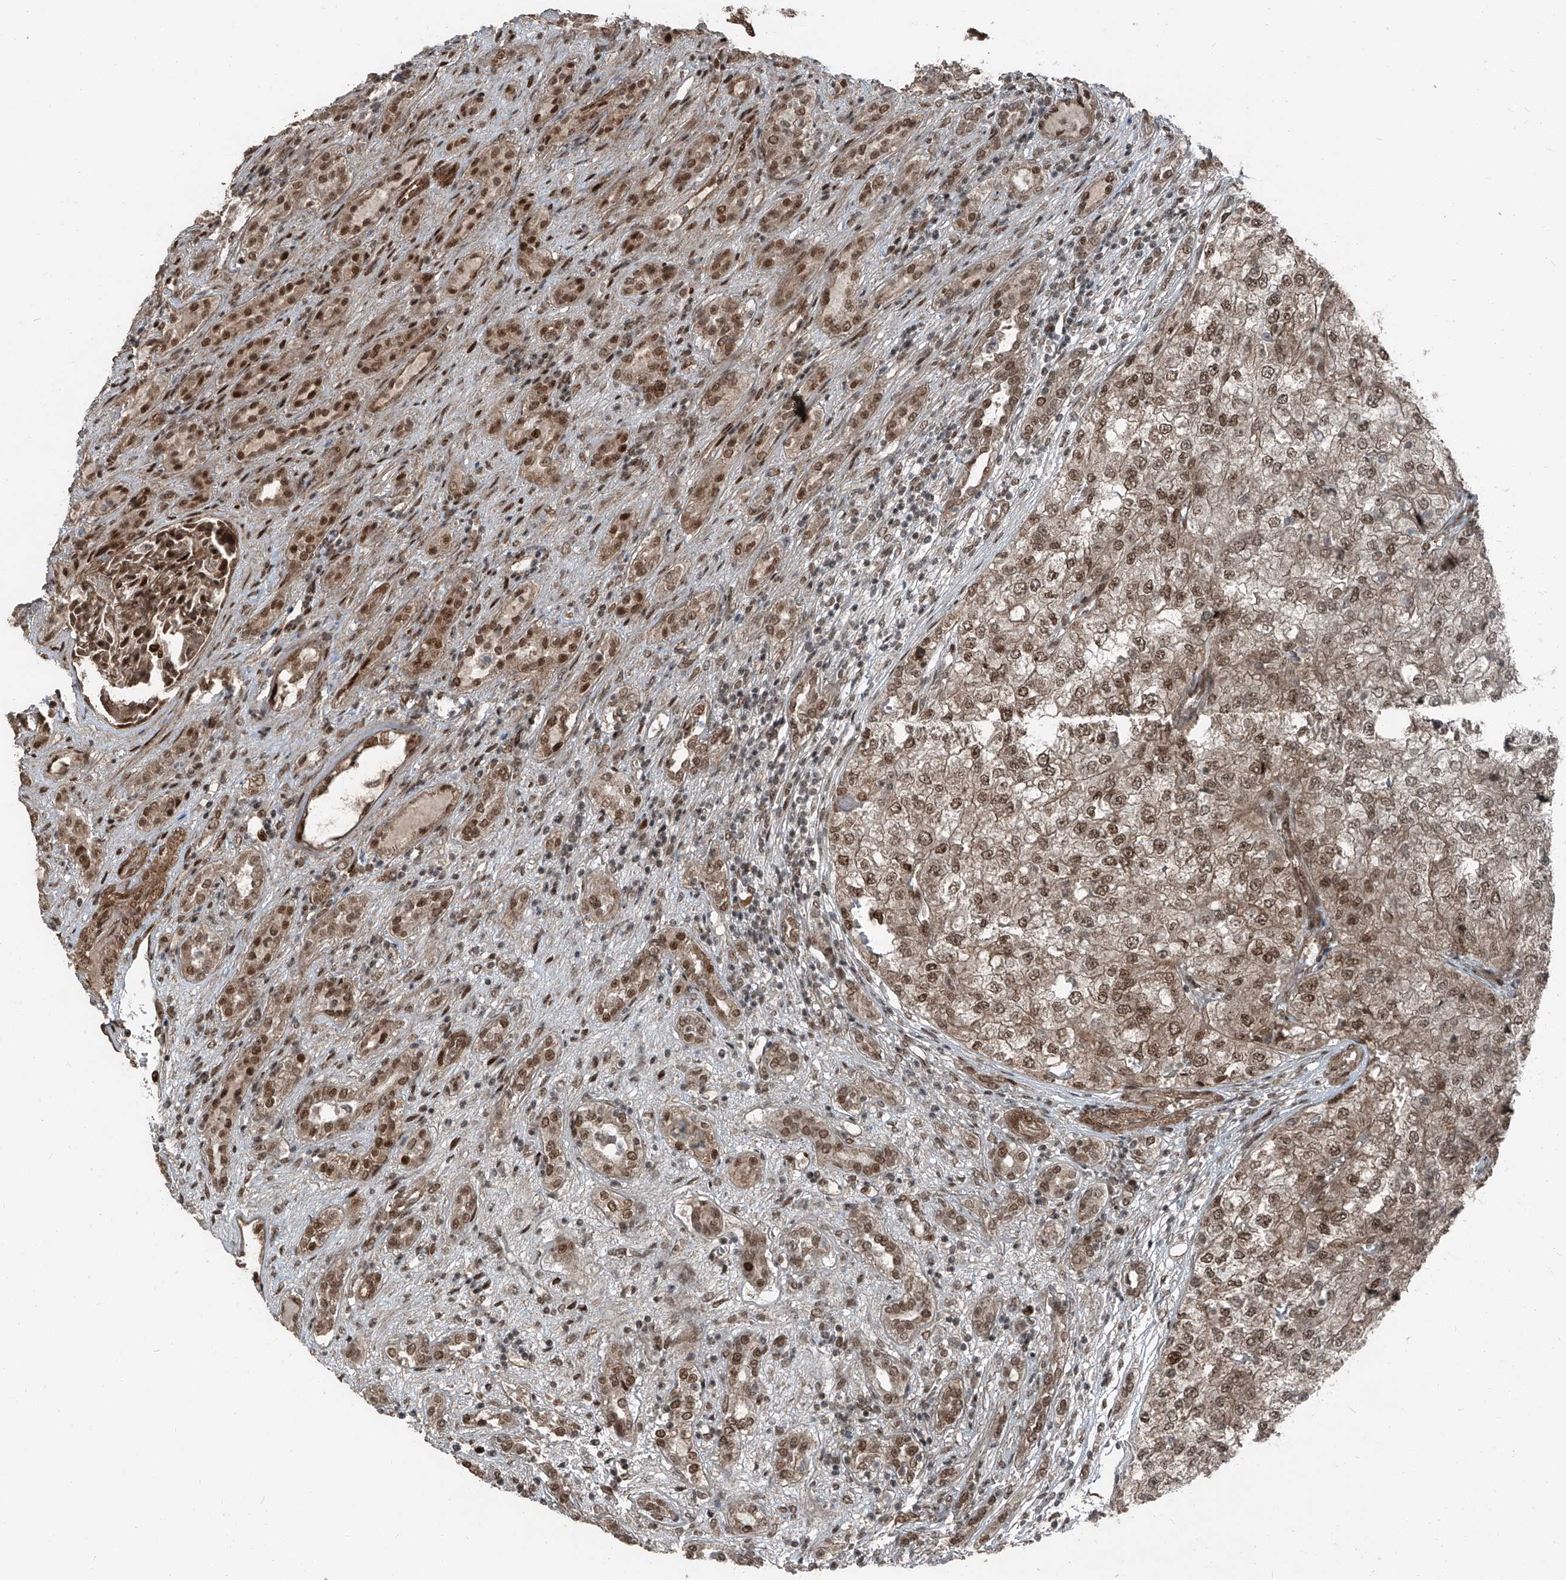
{"staining": {"intensity": "moderate", "quantity": ">75%", "location": "cytoplasmic/membranous,nuclear"}, "tissue": "renal cancer", "cell_type": "Tumor cells", "image_type": "cancer", "snomed": [{"axis": "morphology", "description": "Adenocarcinoma, NOS"}, {"axis": "topography", "description": "Kidney"}], "caption": "Renal cancer tissue exhibits moderate cytoplasmic/membranous and nuclear positivity in about >75% of tumor cells", "gene": "ZNF570", "patient": {"sex": "female", "age": 54}}